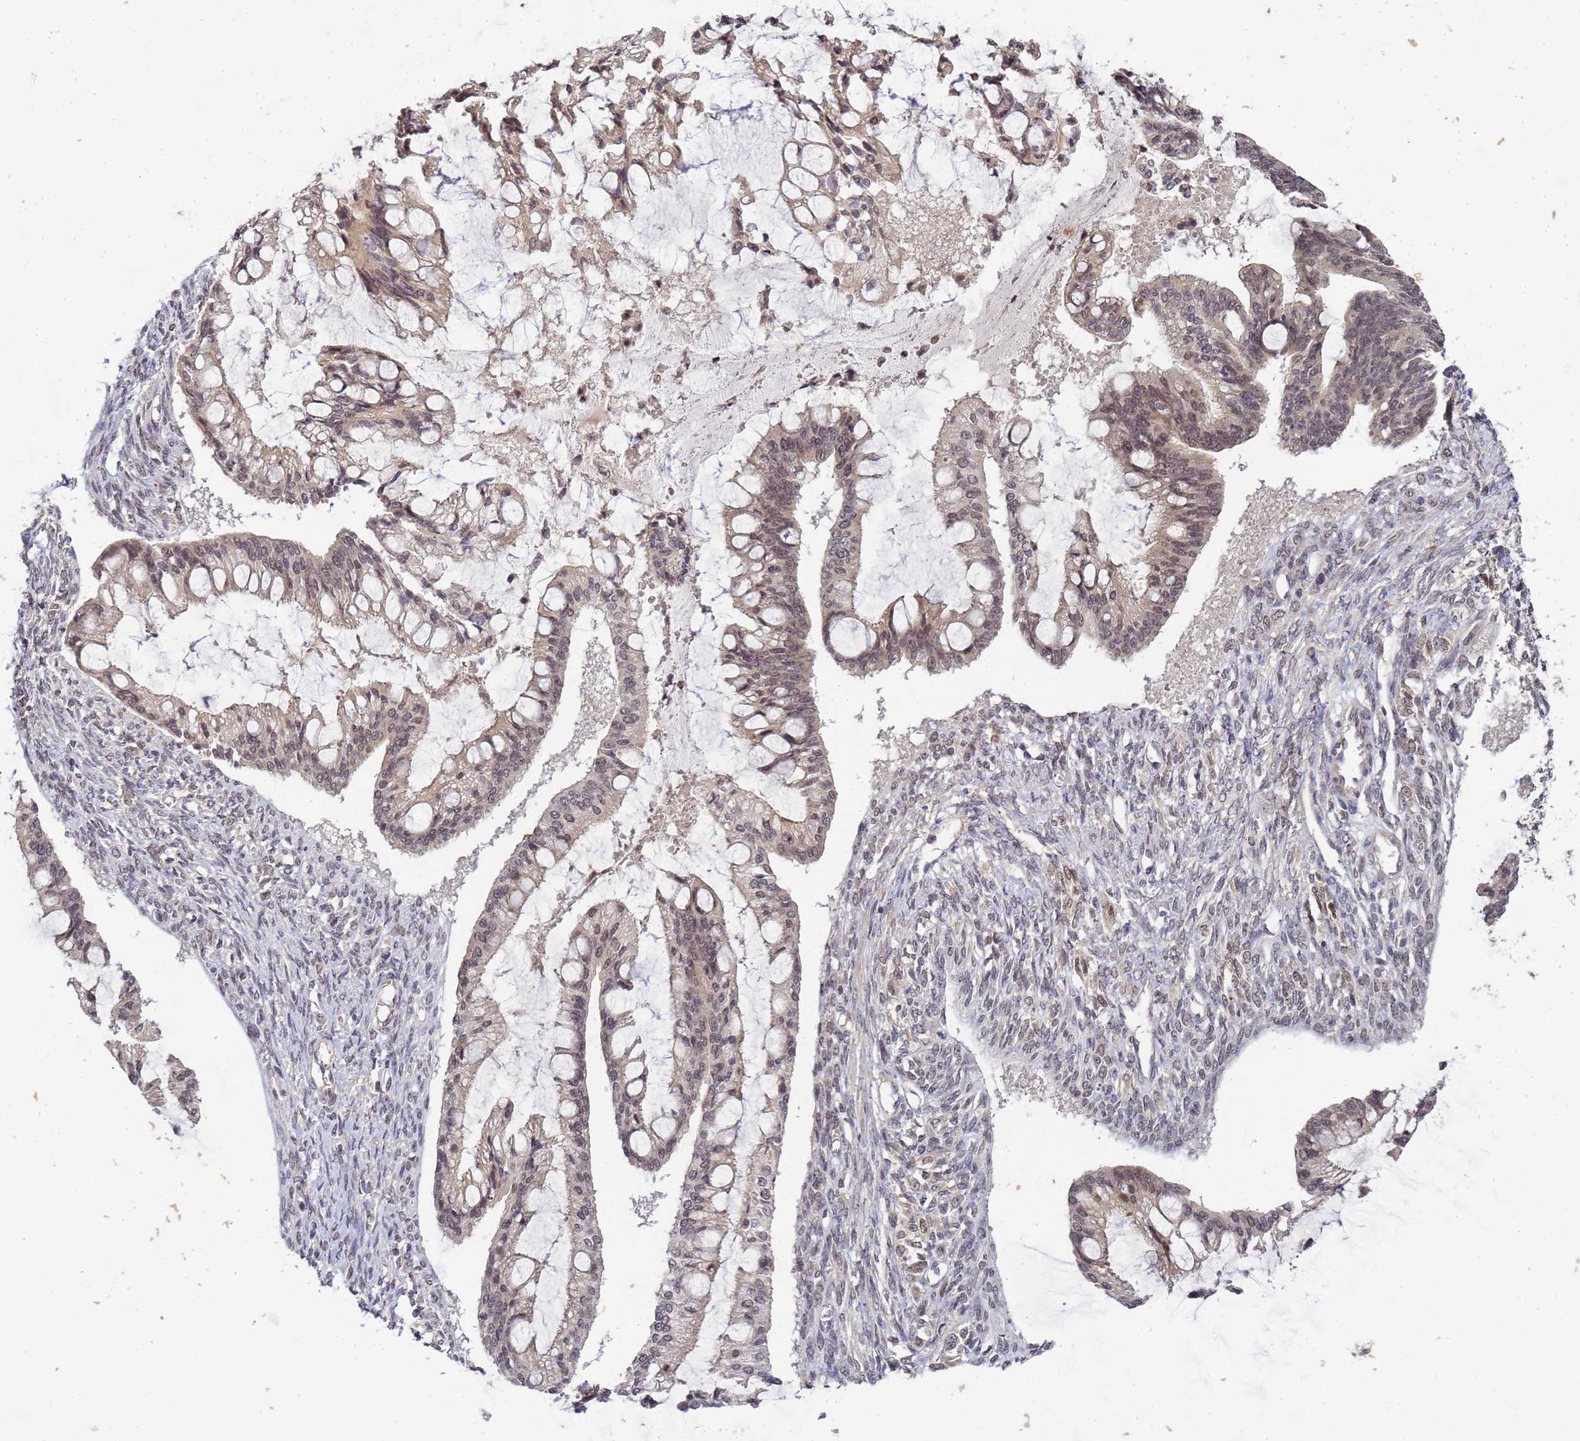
{"staining": {"intensity": "weak", "quantity": "<25%", "location": "cytoplasmic/membranous"}, "tissue": "ovarian cancer", "cell_type": "Tumor cells", "image_type": "cancer", "snomed": [{"axis": "morphology", "description": "Cystadenocarcinoma, mucinous, NOS"}, {"axis": "topography", "description": "Ovary"}], "caption": "Human ovarian mucinous cystadenocarcinoma stained for a protein using immunohistochemistry shows no expression in tumor cells.", "gene": "MYL7", "patient": {"sex": "female", "age": 73}}